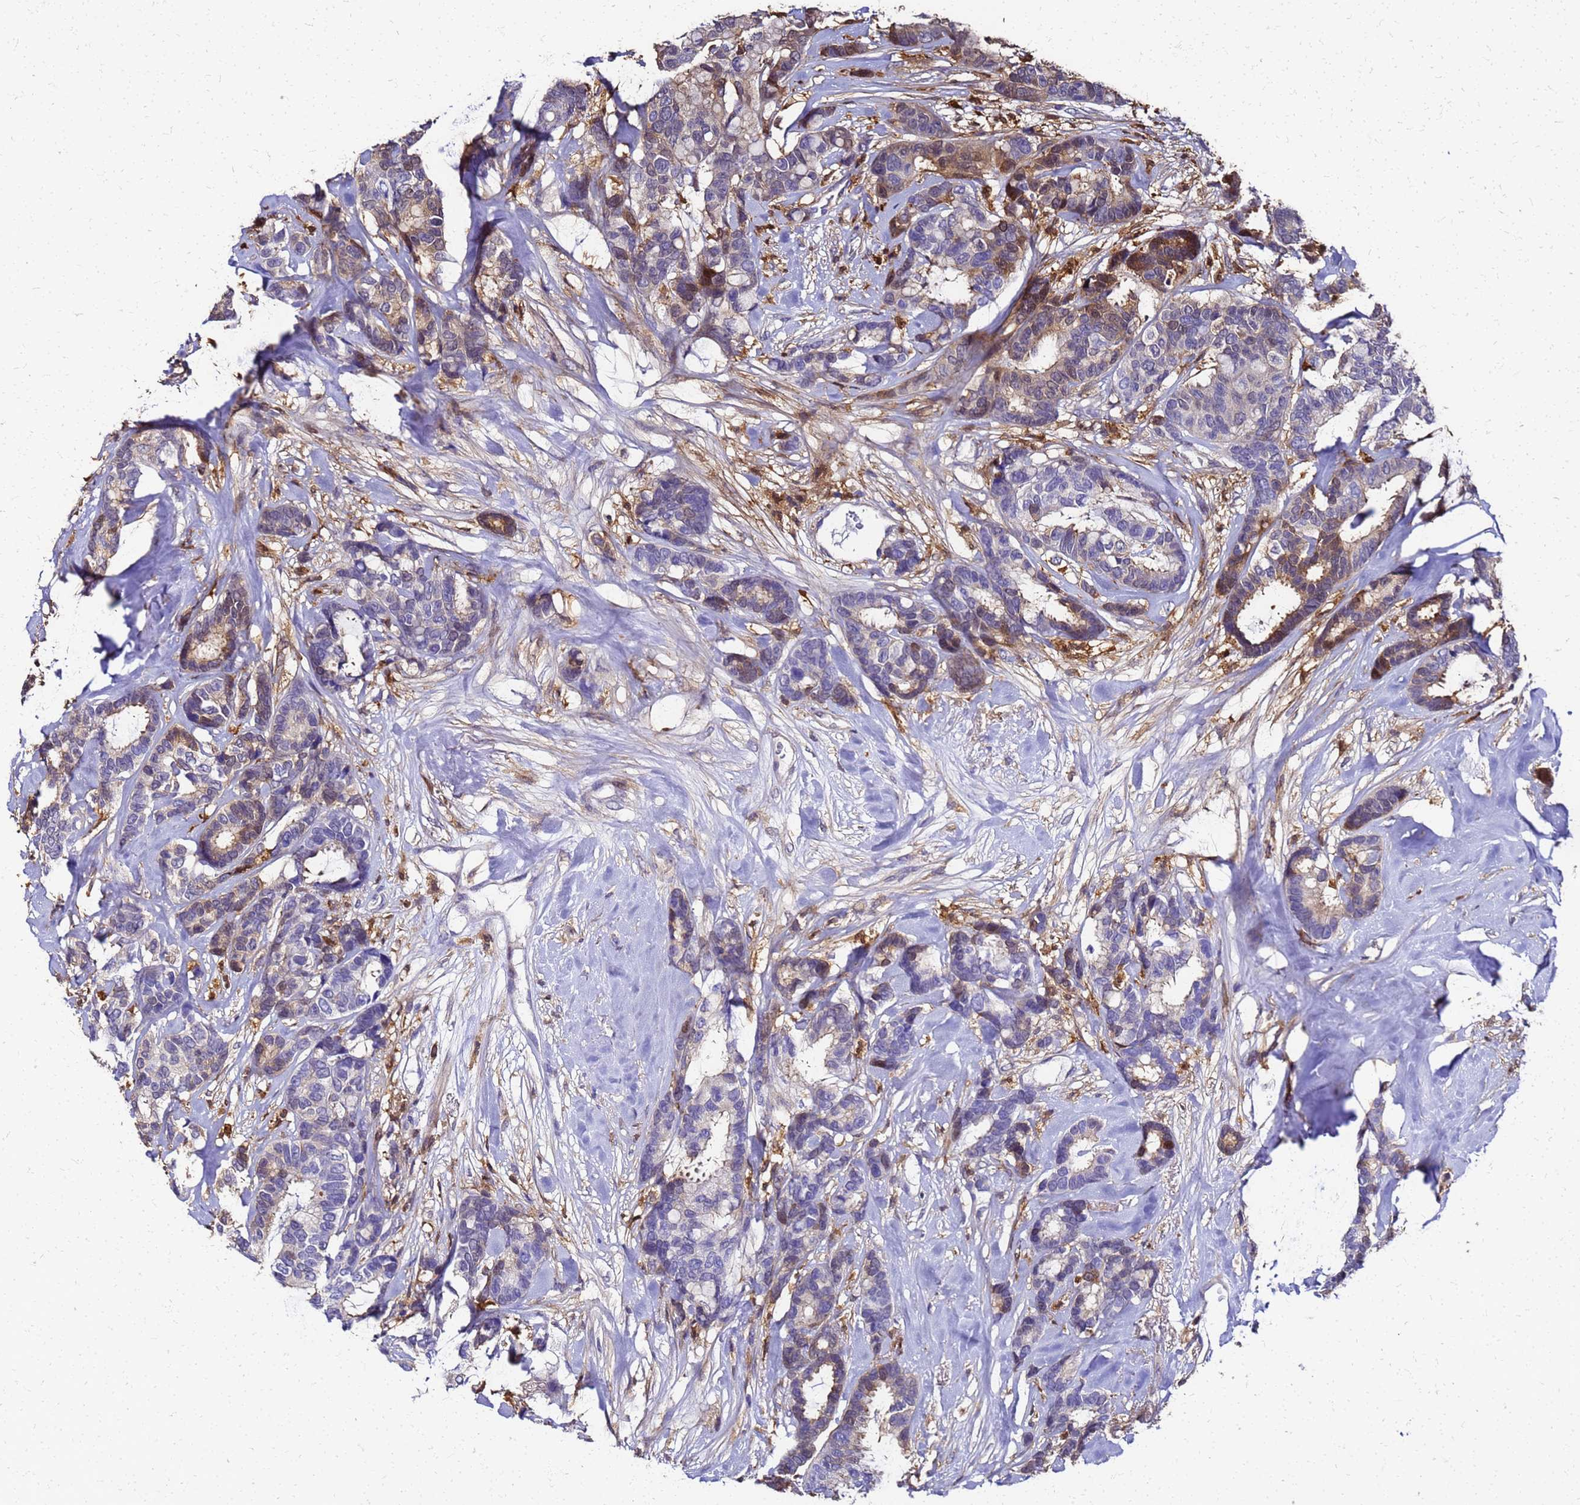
{"staining": {"intensity": "moderate", "quantity": "<25%", "location": "cytoplasmic/membranous,nuclear"}, "tissue": "breast cancer", "cell_type": "Tumor cells", "image_type": "cancer", "snomed": [{"axis": "morphology", "description": "Duct carcinoma"}, {"axis": "topography", "description": "Breast"}], "caption": "This micrograph displays IHC staining of human infiltrating ductal carcinoma (breast), with low moderate cytoplasmic/membranous and nuclear positivity in approximately <25% of tumor cells.", "gene": "S100A11", "patient": {"sex": "female", "age": 87}}